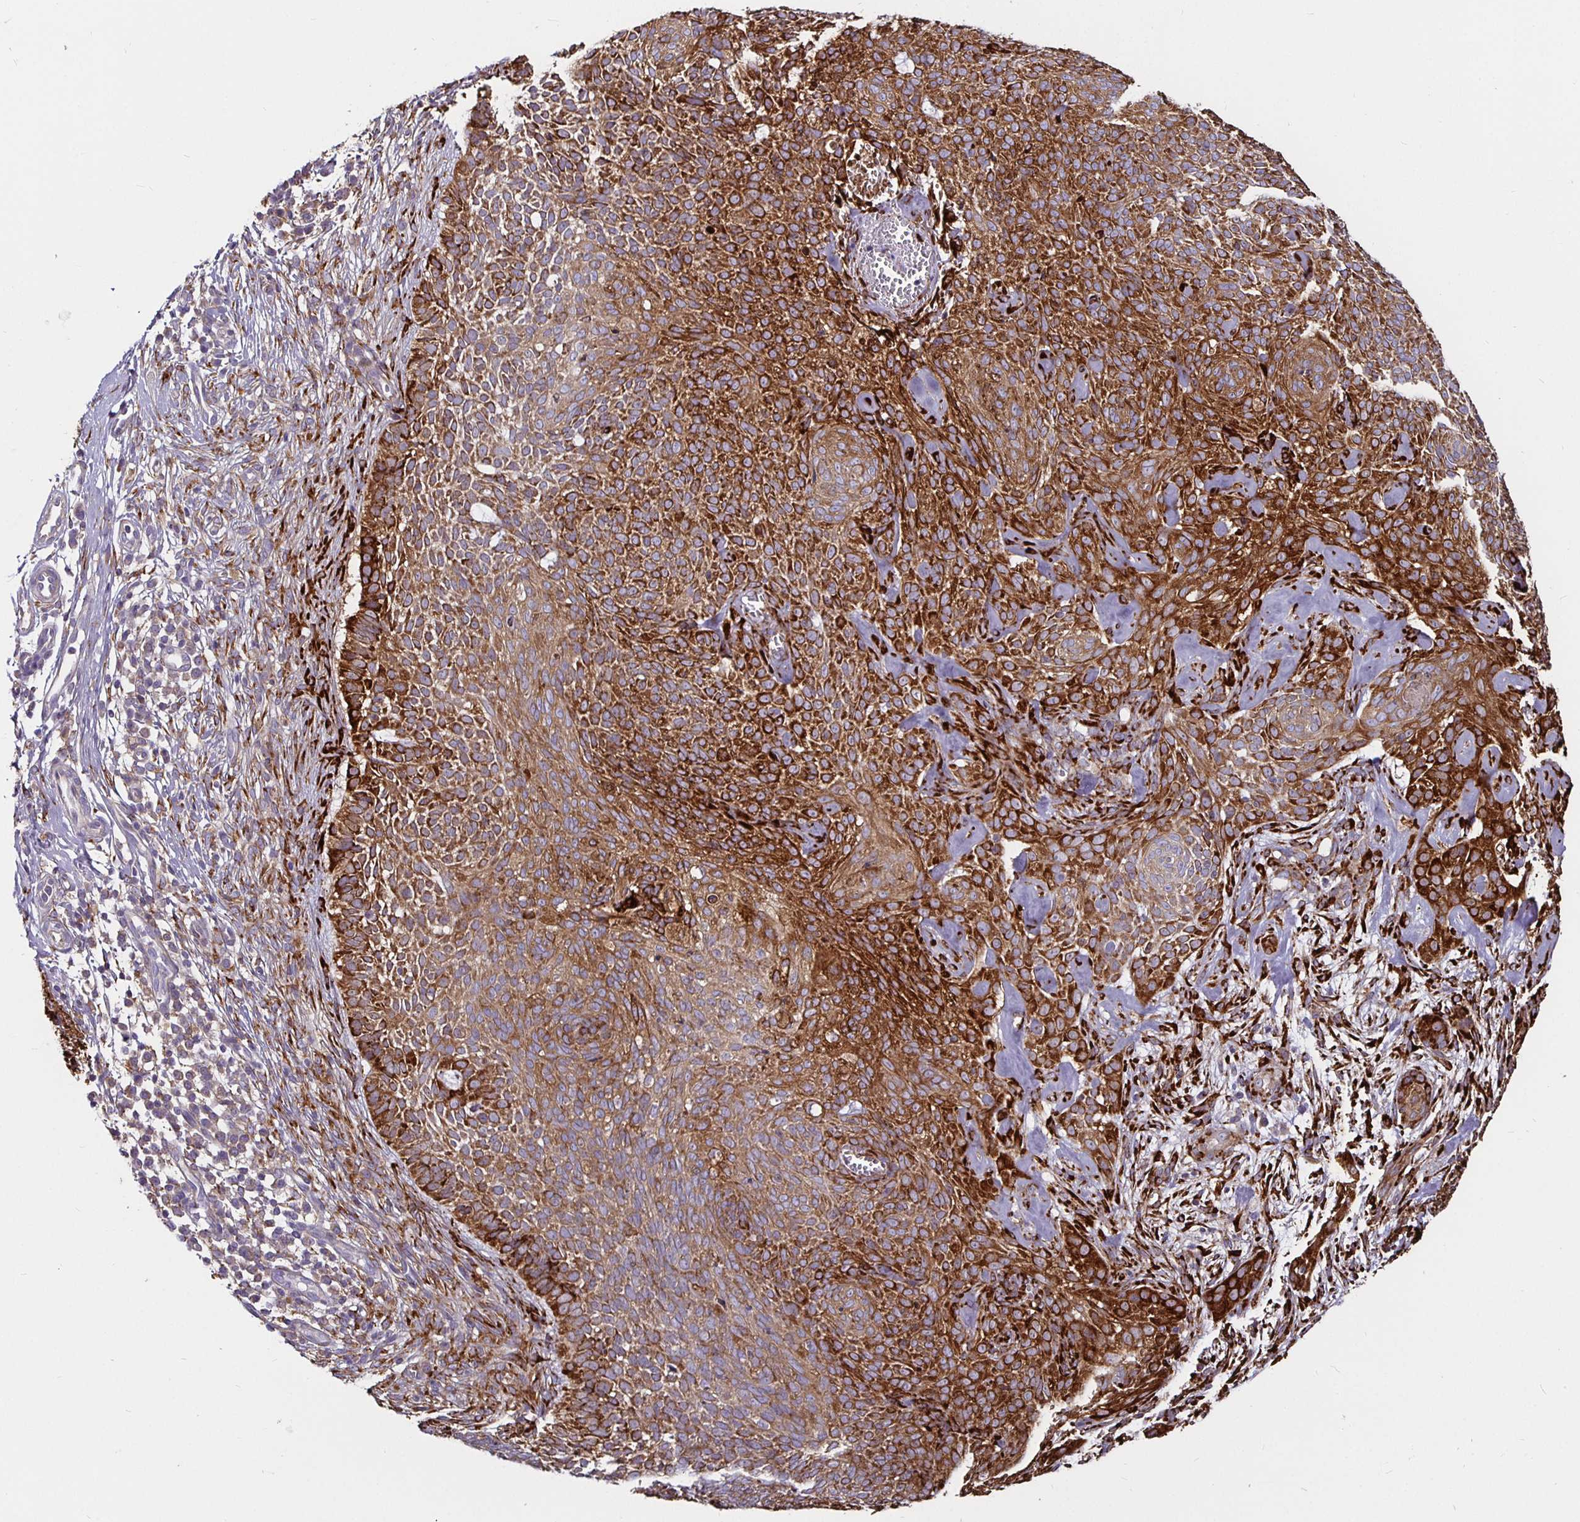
{"staining": {"intensity": "strong", "quantity": ">75%", "location": "cytoplasmic/membranous"}, "tissue": "skin cancer", "cell_type": "Tumor cells", "image_type": "cancer", "snomed": [{"axis": "morphology", "description": "Basal cell carcinoma"}, {"axis": "topography", "description": "Skin"}, {"axis": "topography", "description": "Skin of face"}], "caption": "Human skin basal cell carcinoma stained with a brown dye exhibits strong cytoplasmic/membranous positive staining in approximately >75% of tumor cells.", "gene": "P4HA2", "patient": {"sex": "female", "age": 82}}